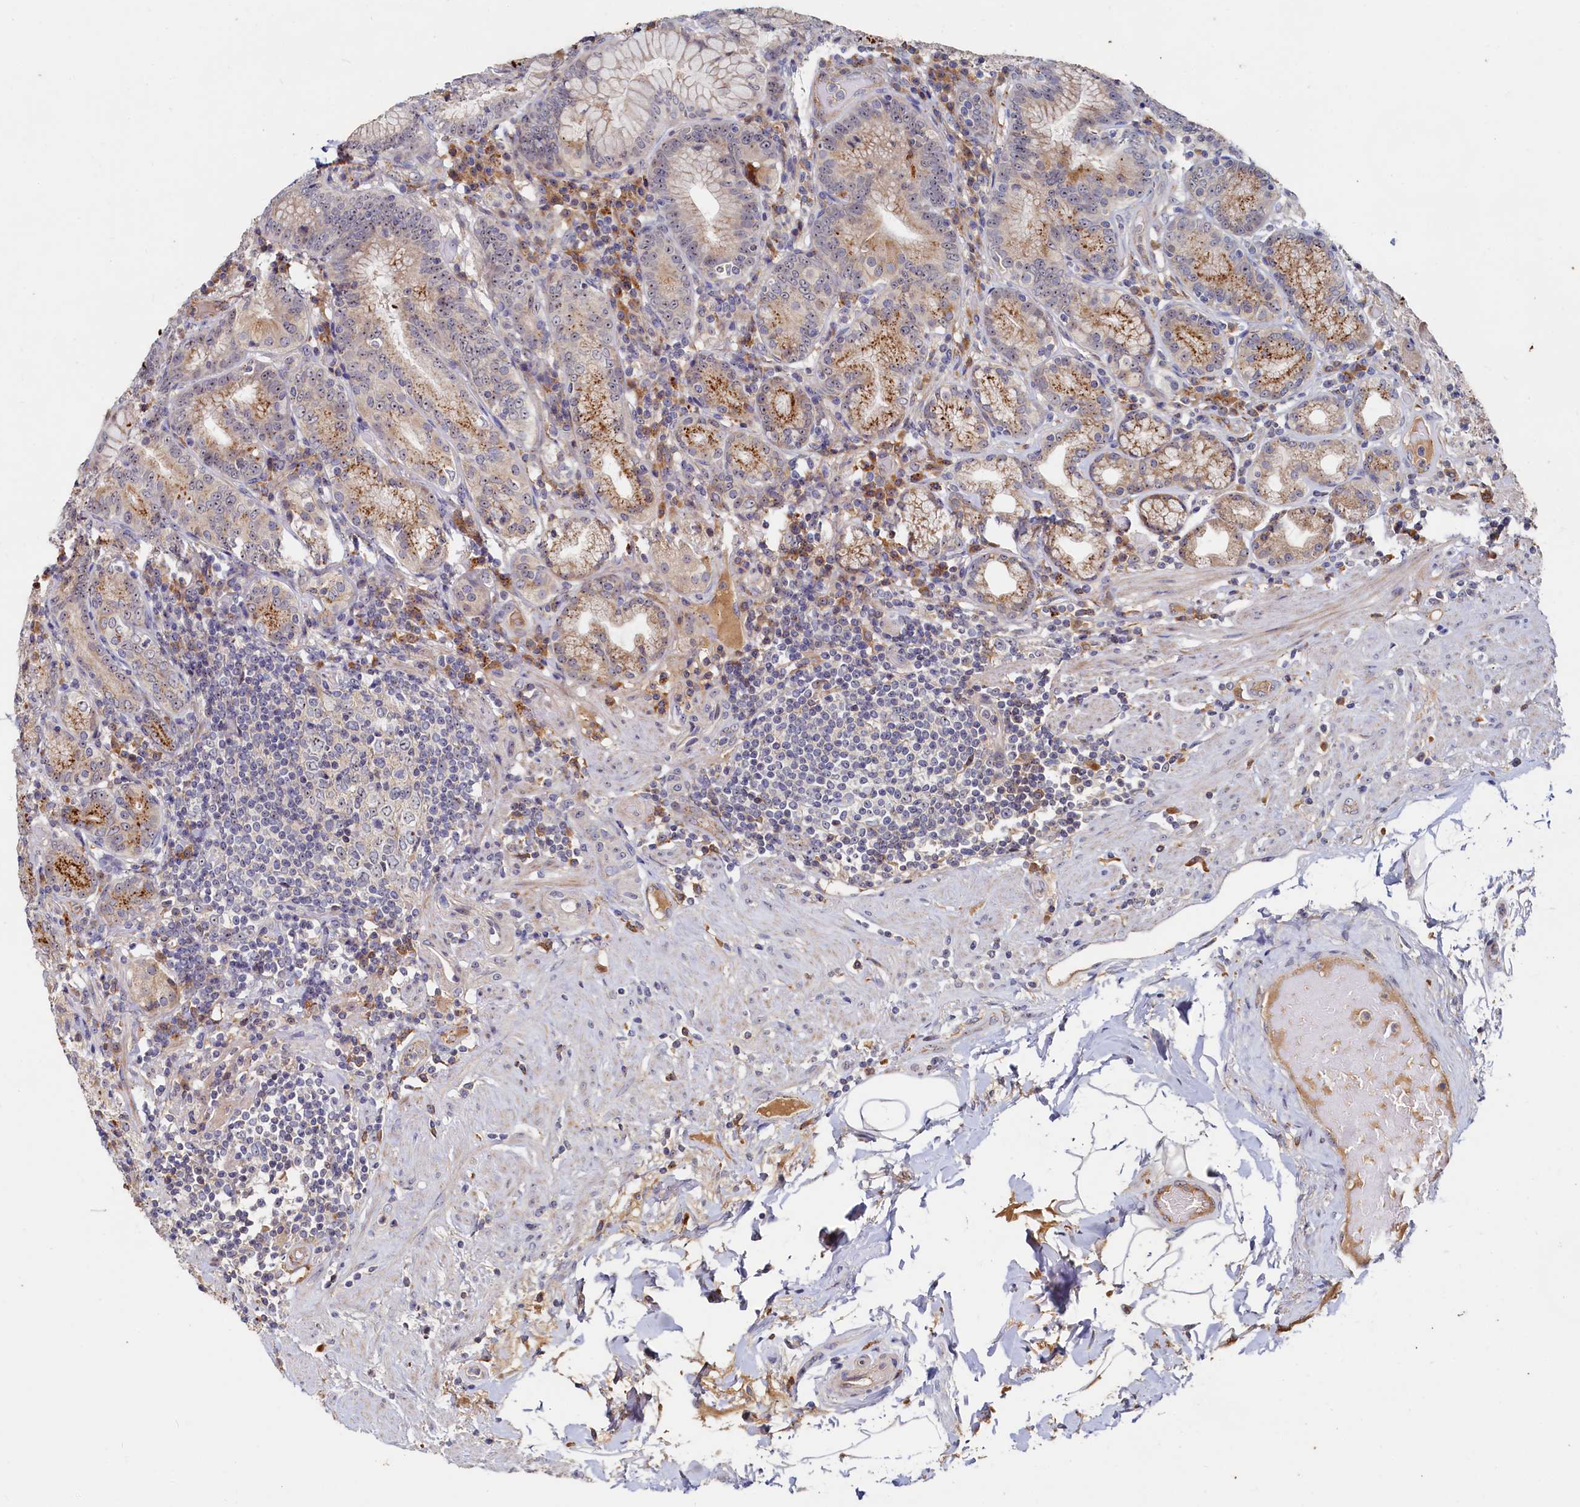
{"staining": {"intensity": "moderate", "quantity": "25%-75%", "location": "cytoplasmic/membranous,nuclear"}, "tissue": "stomach", "cell_type": "Glandular cells", "image_type": "normal", "snomed": [{"axis": "morphology", "description": "Normal tissue, NOS"}, {"axis": "topography", "description": "Stomach, upper"}, {"axis": "topography", "description": "Stomach, lower"}], "caption": "IHC image of normal stomach: stomach stained using immunohistochemistry (IHC) shows medium levels of moderate protein expression localized specifically in the cytoplasmic/membranous,nuclear of glandular cells, appearing as a cytoplasmic/membranous,nuclear brown color.", "gene": "RGS7BP", "patient": {"sex": "female", "age": 76}}